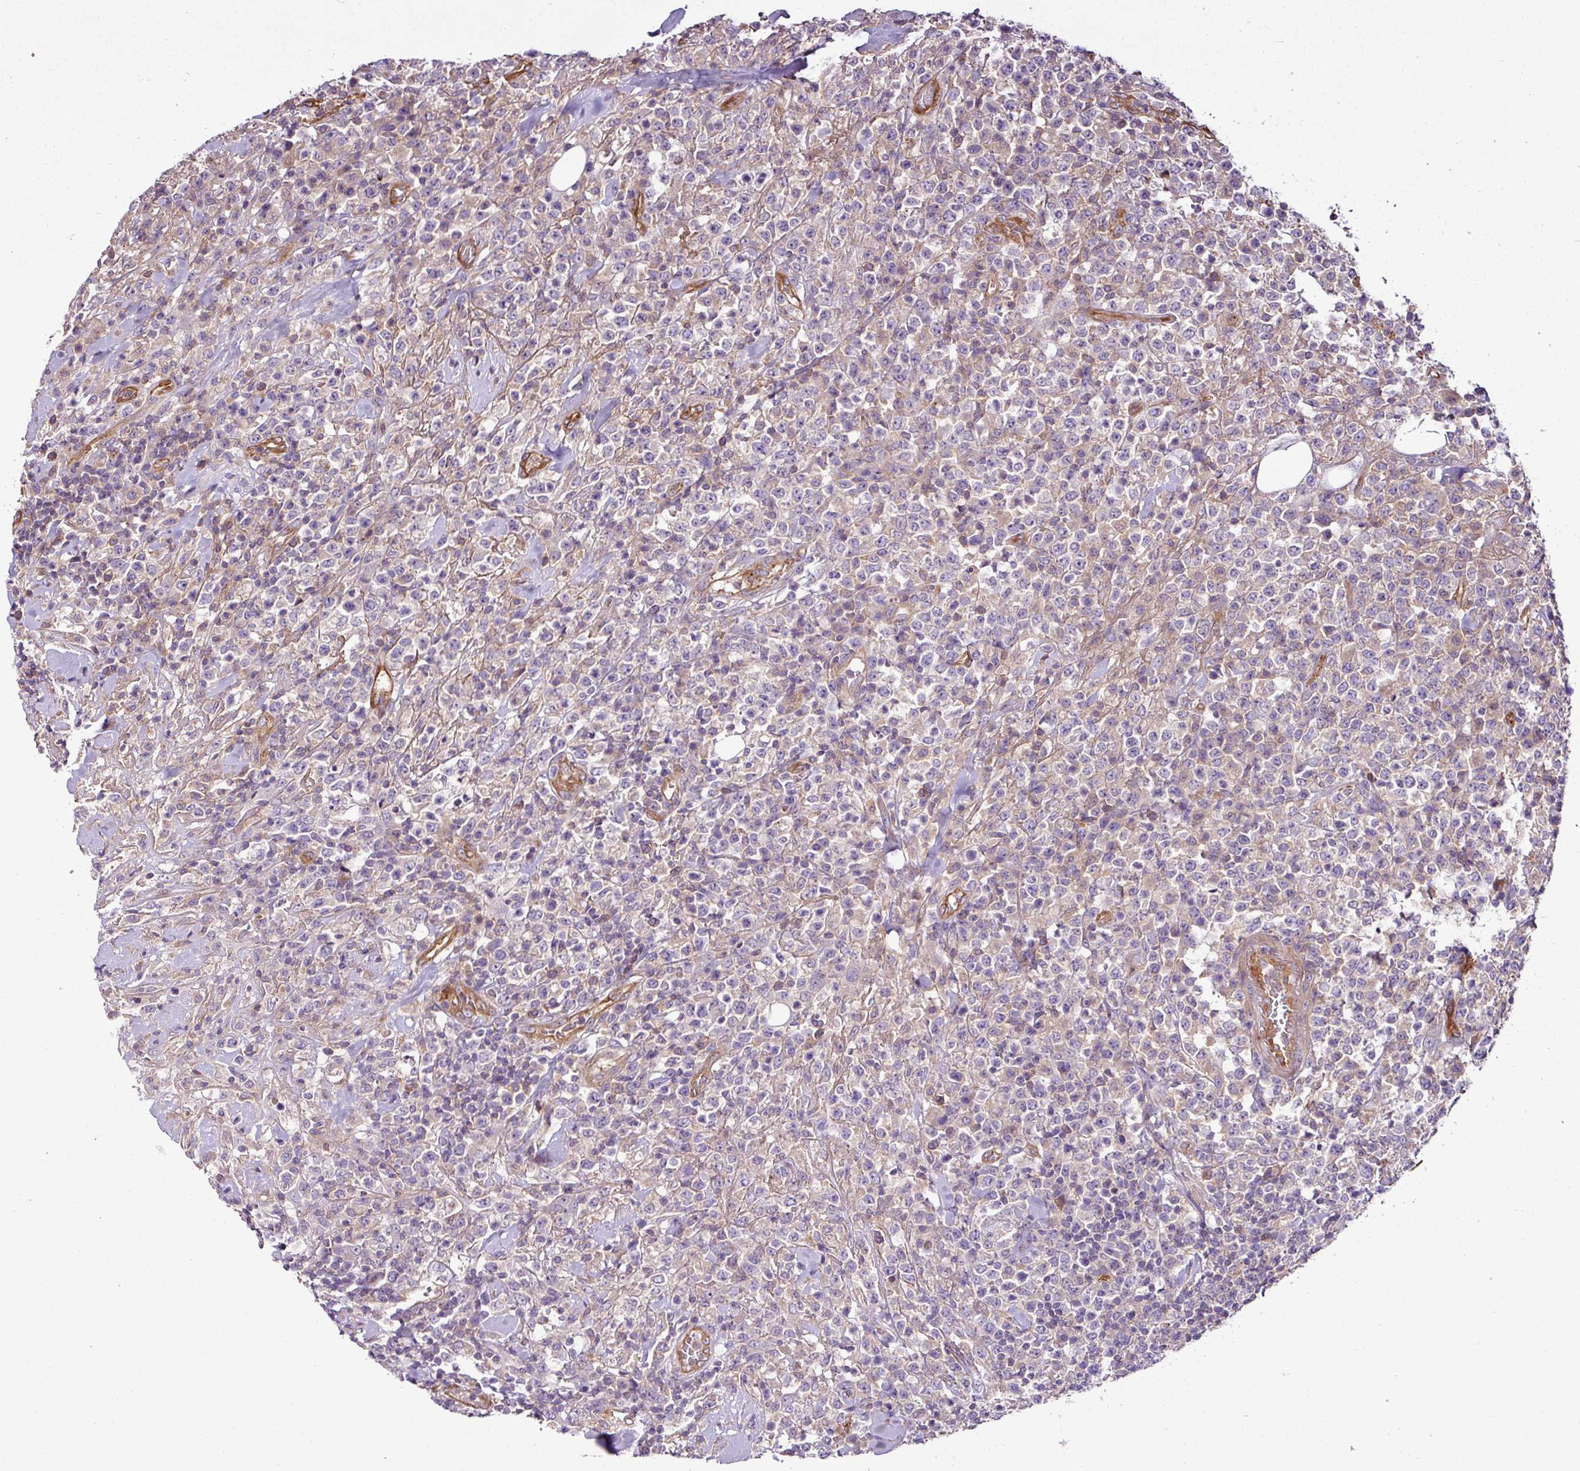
{"staining": {"intensity": "negative", "quantity": "none", "location": "none"}, "tissue": "lymphoma", "cell_type": "Tumor cells", "image_type": "cancer", "snomed": [{"axis": "morphology", "description": "Malignant lymphoma, non-Hodgkin's type, High grade"}, {"axis": "topography", "description": "Colon"}], "caption": "High magnification brightfield microscopy of high-grade malignant lymphoma, non-Hodgkin's type stained with DAB (brown) and counterstained with hematoxylin (blue): tumor cells show no significant expression.", "gene": "ZNF106", "patient": {"sex": "female", "age": 53}}